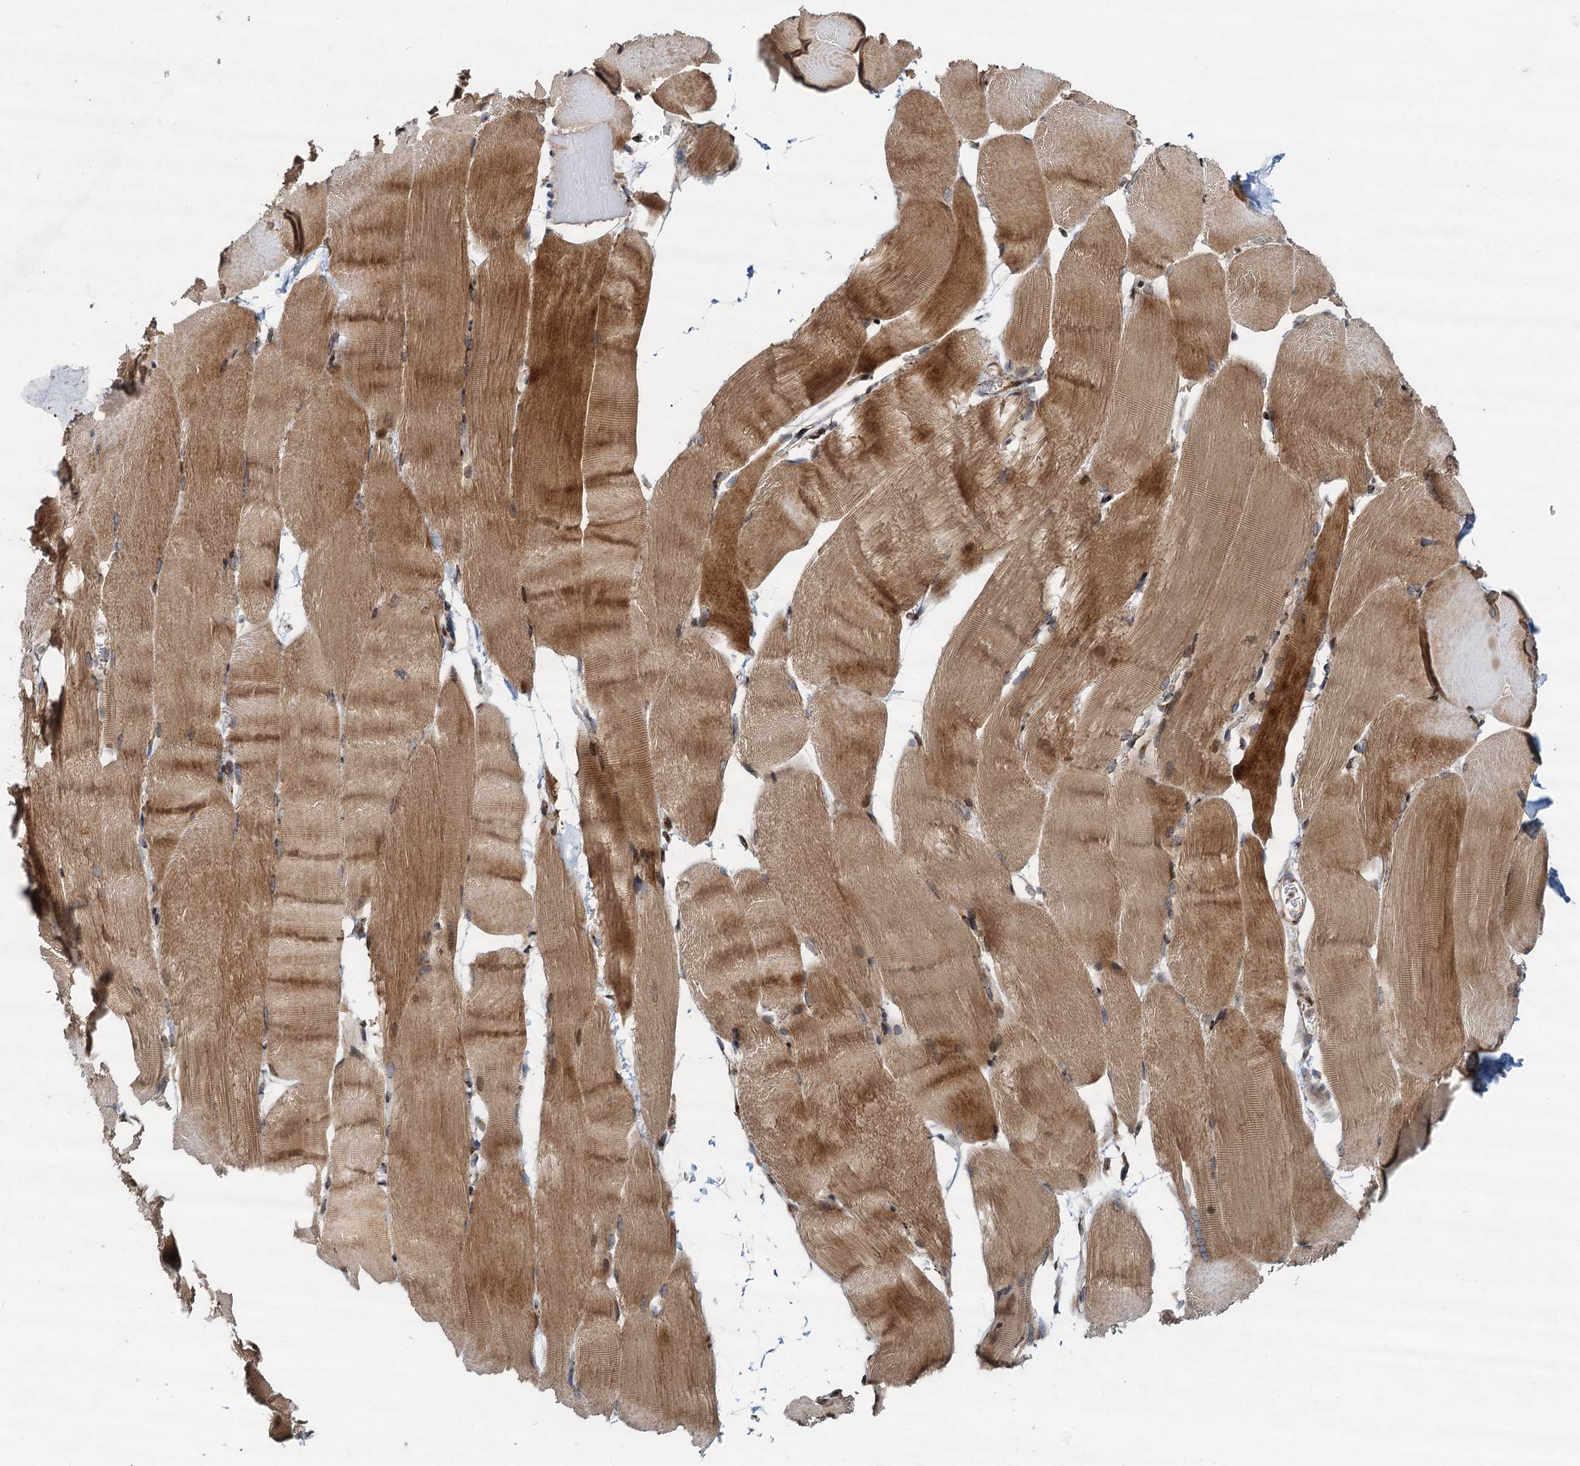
{"staining": {"intensity": "moderate", "quantity": ">75%", "location": "cytoplasmic/membranous"}, "tissue": "skeletal muscle", "cell_type": "Myocytes", "image_type": "normal", "snomed": [{"axis": "morphology", "description": "Normal tissue, NOS"}, {"axis": "topography", "description": "Skeletal muscle"}, {"axis": "topography", "description": "Parathyroid gland"}], "caption": "Protein expression analysis of benign skeletal muscle shows moderate cytoplasmic/membranous staining in approximately >75% of myocytes.", "gene": "CEP68", "patient": {"sex": "female", "age": 37}}